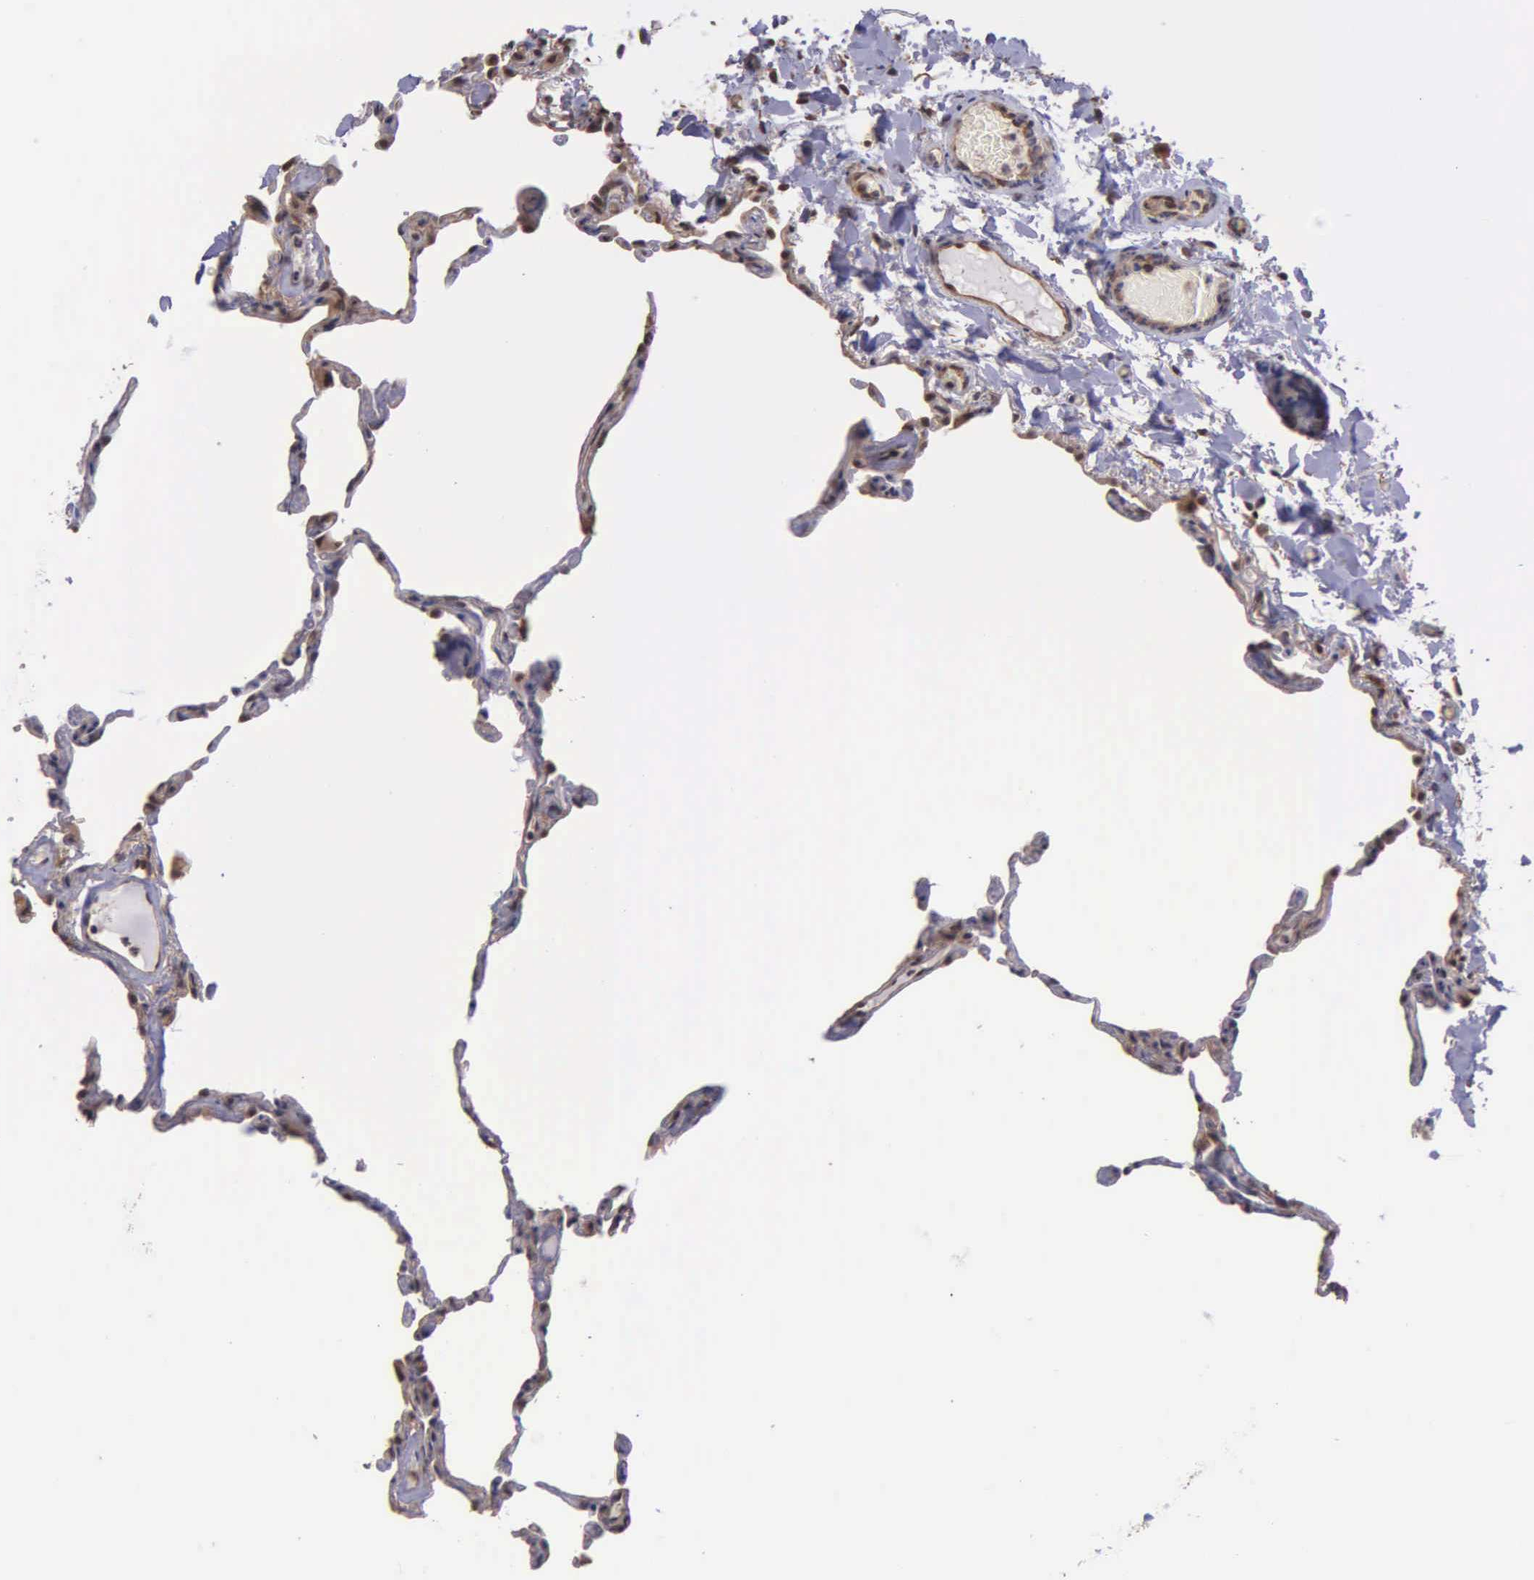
{"staining": {"intensity": "moderate", "quantity": "25%-75%", "location": "cytoplasmic/membranous,nuclear"}, "tissue": "lung", "cell_type": "Alveolar cells", "image_type": "normal", "snomed": [{"axis": "morphology", "description": "Normal tissue, NOS"}, {"axis": "topography", "description": "Lung"}], "caption": "Immunohistochemical staining of benign human lung demonstrates medium levels of moderate cytoplasmic/membranous,nuclear expression in about 25%-75% of alveolar cells.", "gene": "PSMC1", "patient": {"sex": "female", "age": 75}}